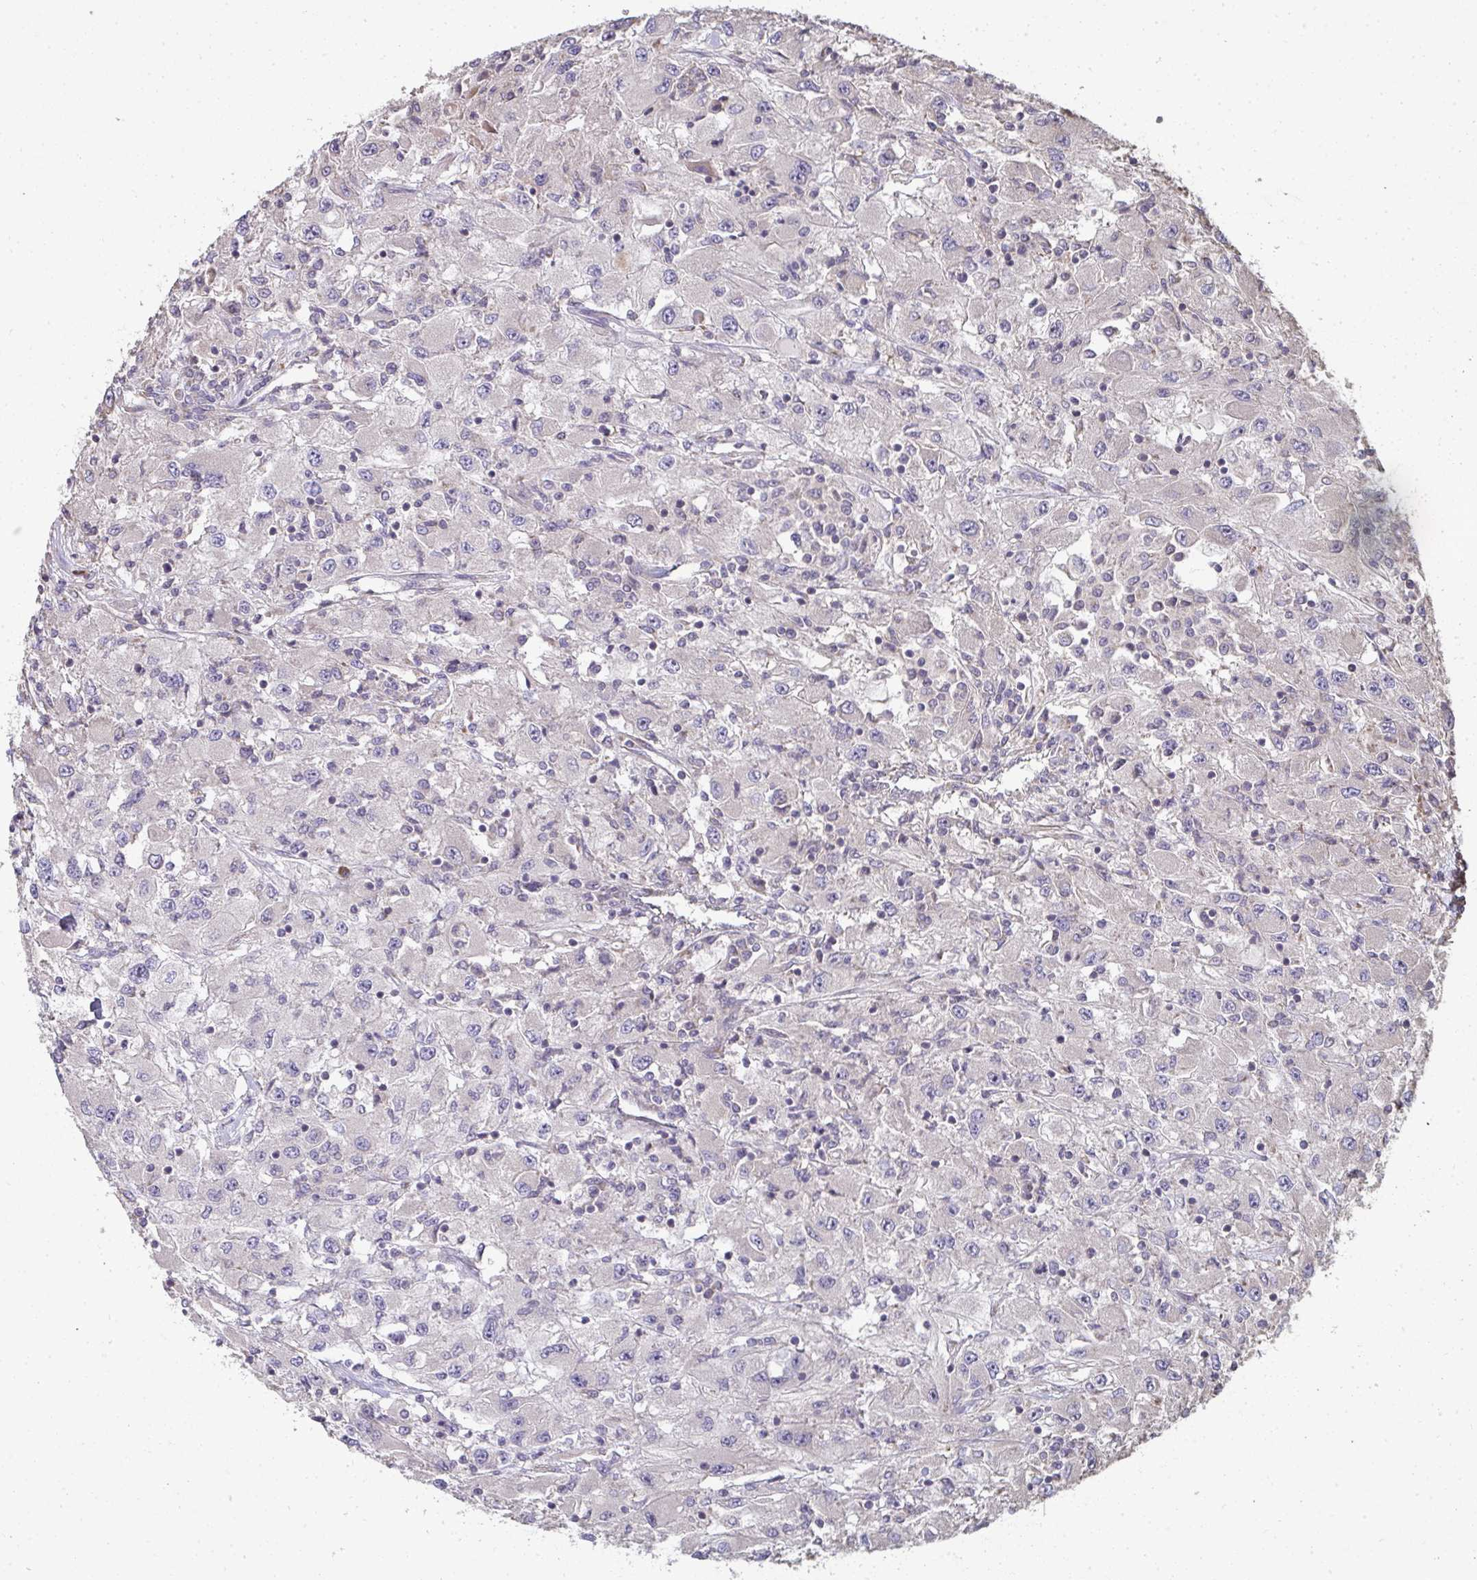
{"staining": {"intensity": "negative", "quantity": "none", "location": "none"}, "tissue": "renal cancer", "cell_type": "Tumor cells", "image_type": "cancer", "snomed": [{"axis": "morphology", "description": "Adenocarcinoma, NOS"}, {"axis": "topography", "description": "Kidney"}], "caption": "Tumor cells show no significant protein staining in renal adenocarcinoma.", "gene": "ZFYVE28", "patient": {"sex": "female", "age": 67}}